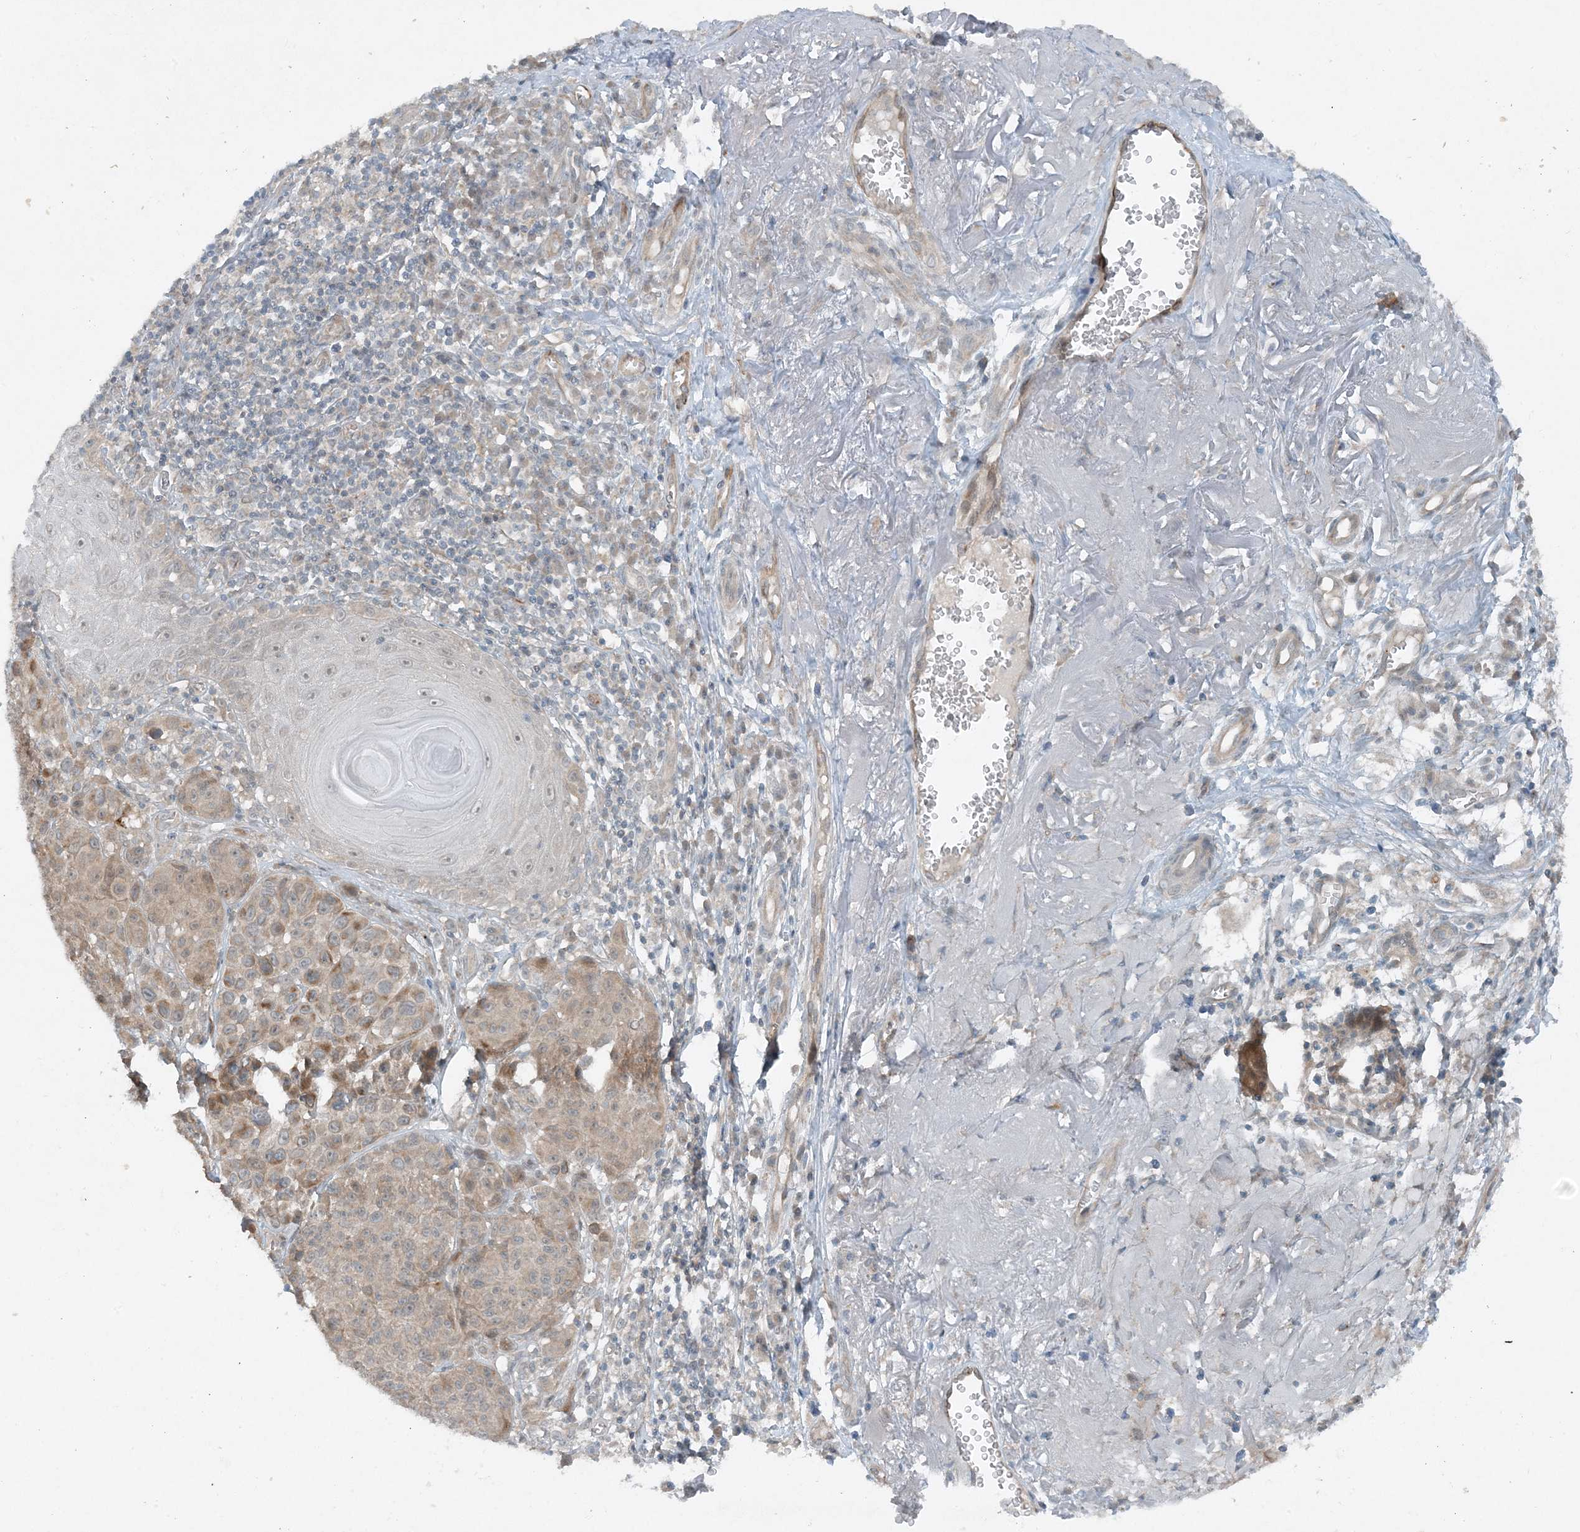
{"staining": {"intensity": "weak", "quantity": "25%-75%", "location": "cytoplasmic/membranous"}, "tissue": "melanoma", "cell_type": "Tumor cells", "image_type": "cancer", "snomed": [{"axis": "morphology", "description": "Malignant melanoma, NOS"}, {"axis": "topography", "description": "Skin"}], "caption": "Brown immunohistochemical staining in malignant melanoma reveals weak cytoplasmic/membranous expression in about 25%-75% of tumor cells.", "gene": "MITD1", "patient": {"sex": "male", "age": 73}}